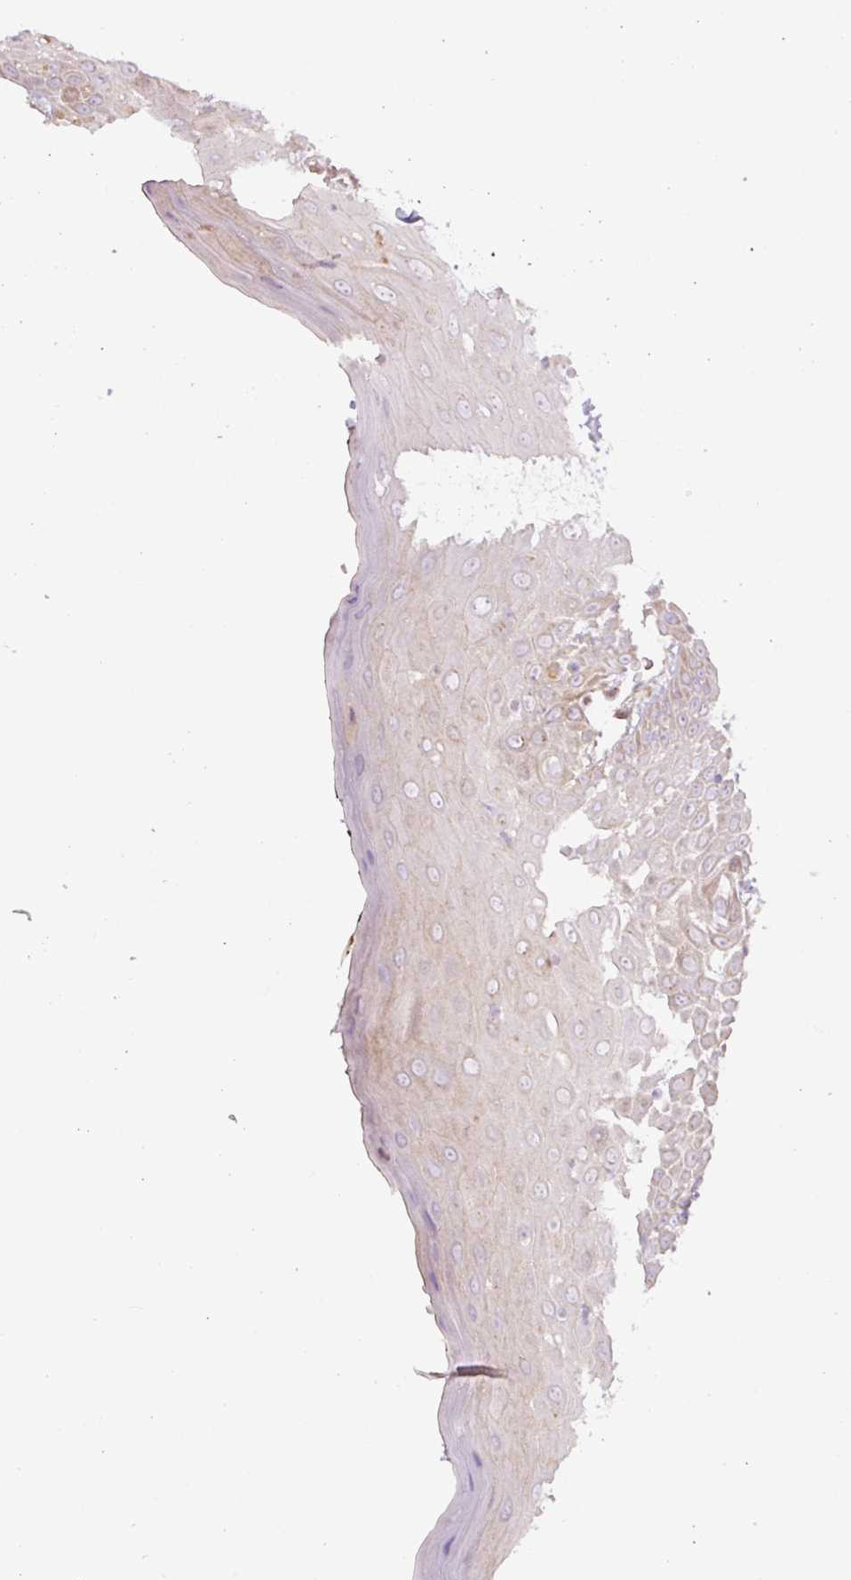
{"staining": {"intensity": "weak", "quantity": "<25%", "location": "cytoplasmic/membranous"}, "tissue": "oral mucosa", "cell_type": "Squamous epithelial cells", "image_type": "normal", "snomed": [{"axis": "morphology", "description": "Normal tissue, NOS"}, {"axis": "morphology", "description": "Squamous cell carcinoma, NOS"}, {"axis": "topography", "description": "Oral tissue"}, {"axis": "topography", "description": "Tounge, NOS"}, {"axis": "topography", "description": "Head-Neck"}], "caption": "Benign oral mucosa was stained to show a protein in brown. There is no significant expression in squamous epithelial cells. The staining was performed using DAB to visualize the protein expression in brown, while the nuclei were stained in blue with hematoxylin (Magnification: 20x).", "gene": "CCNI2", "patient": {"sex": "male", "age": 76}}